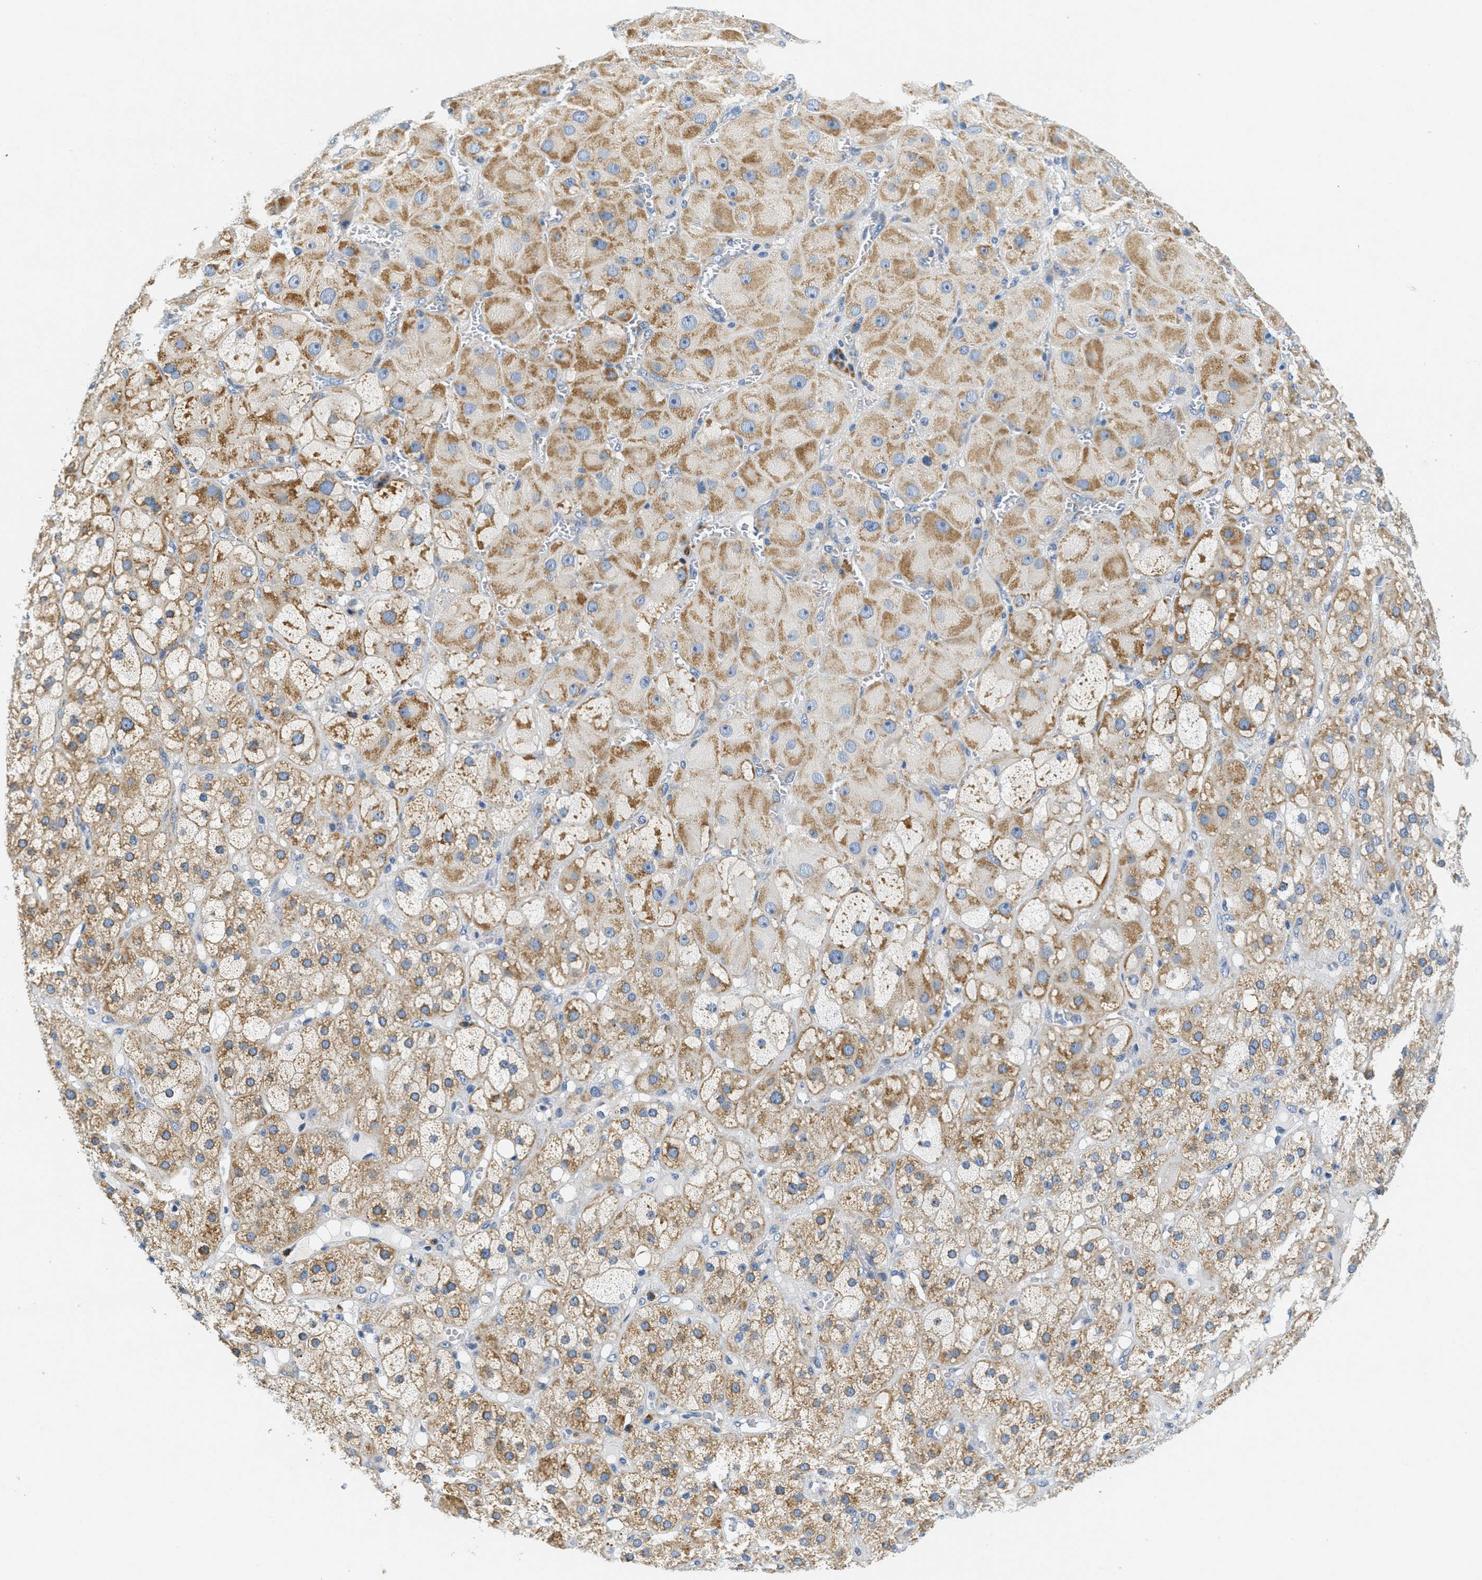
{"staining": {"intensity": "moderate", "quantity": ">75%", "location": "cytoplasmic/membranous"}, "tissue": "adrenal gland", "cell_type": "Glandular cells", "image_type": "normal", "snomed": [{"axis": "morphology", "description": "Normal tissue, NOS"}, {"axis": "topography", "description": "Adrenal gland"}], "caption": "Adrenal gland stained with a brown dye exhibits moderate cytoplasmic/membranous positive staining in approximately >75% of glandular cells.", "gene": "CA4", "patient": {"sex": "female", "age": 47}}